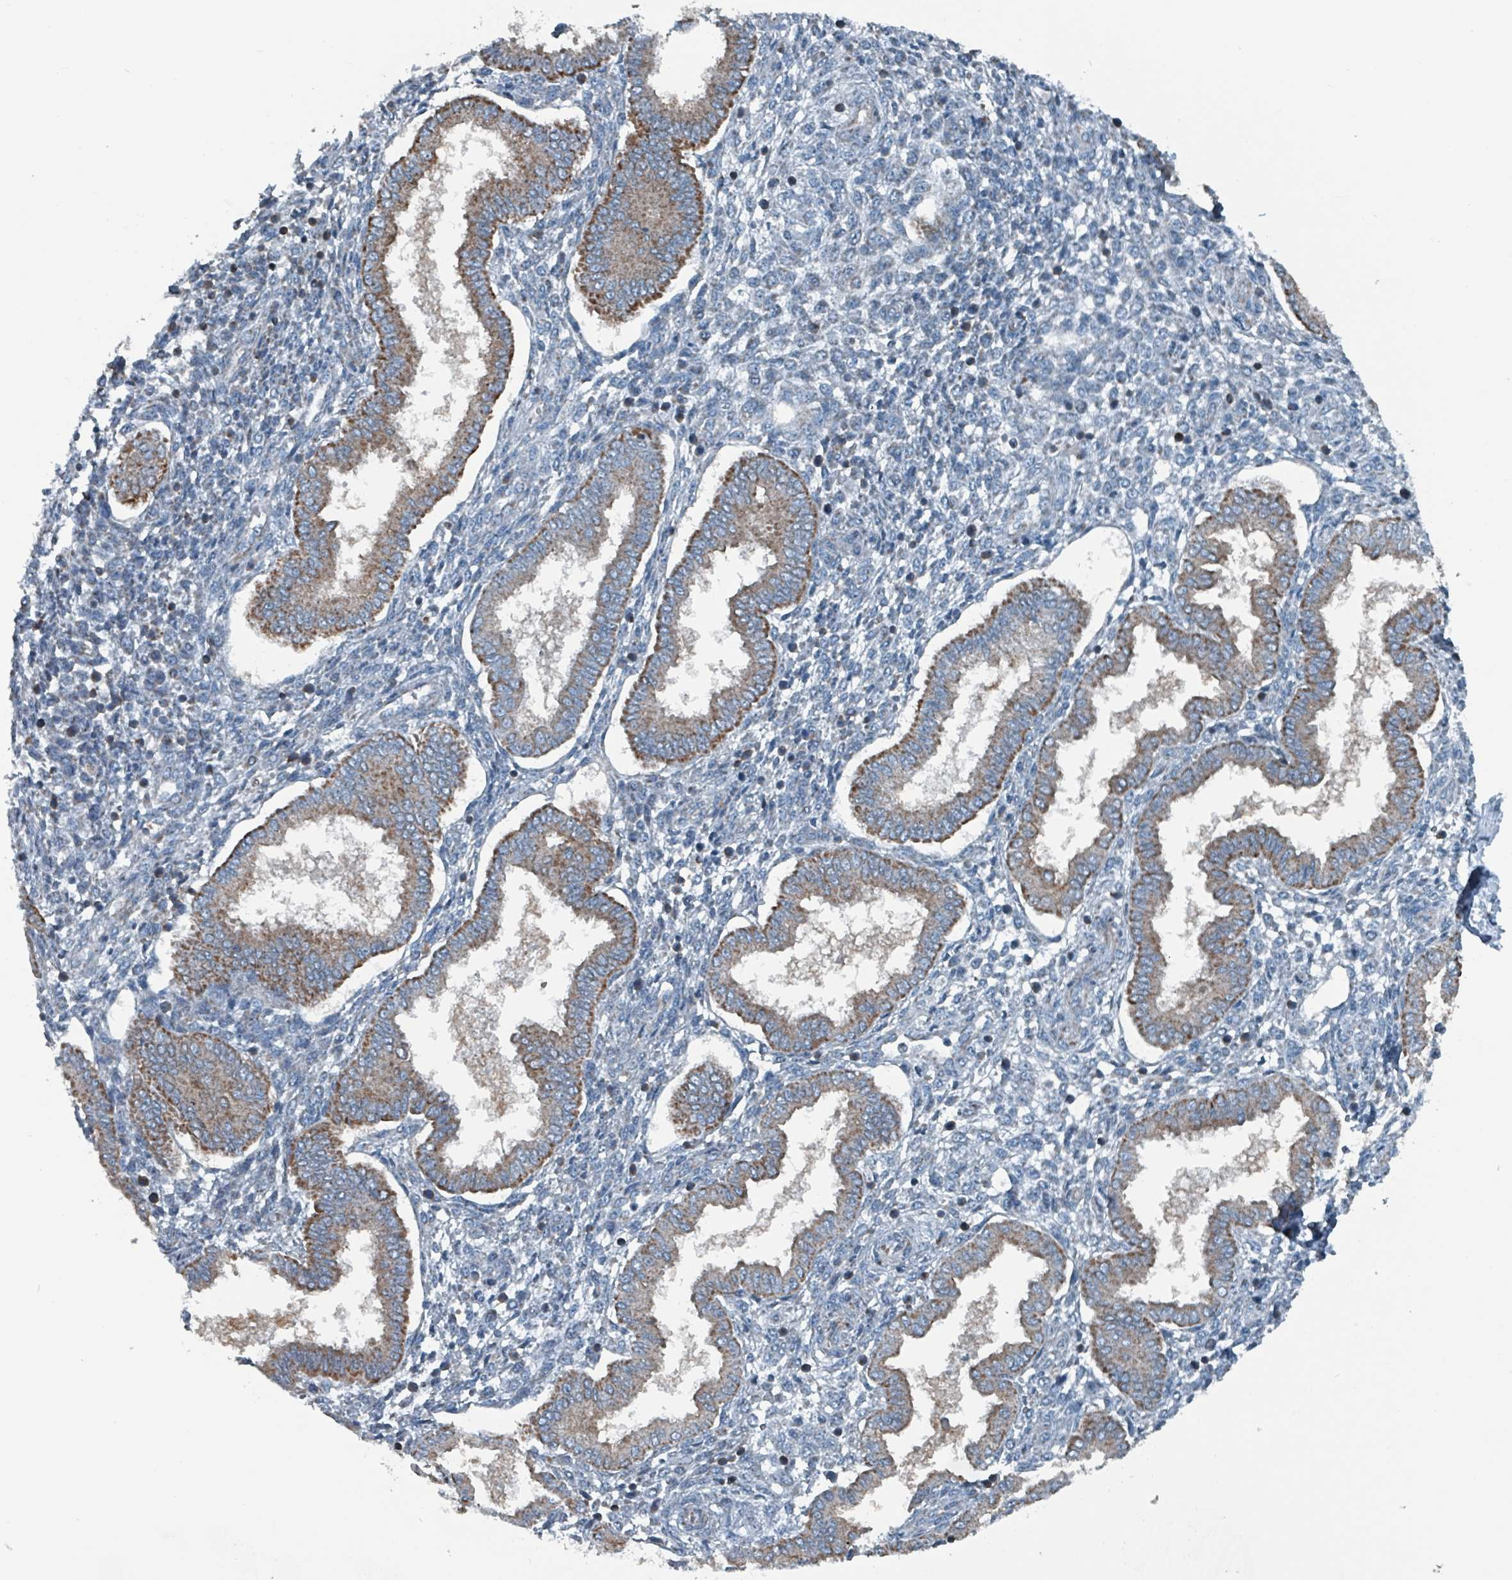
{"staining": {"intensity": "negative", "quantity": "none", "location": "none"}, "tissue": "endometrium", "cell_type": "Cells in endometrial stroma", "image_type": "normal", "snomed": [{"axis": "morphology", "description": "Normal tissue, NOS"}, {"axis": "topography", "description": "Endometrium"}], "caption": "A high-resolution histopathology image shows immunohistochemistry (IHC) staining of benign endometrium, which shows no significant expression in cells in endometrial stroma. (Brightfield microscopy of DAB IHC at high magnification).", "gene": "ABHD18", "patient": {"sex": "female", "age": 24}}